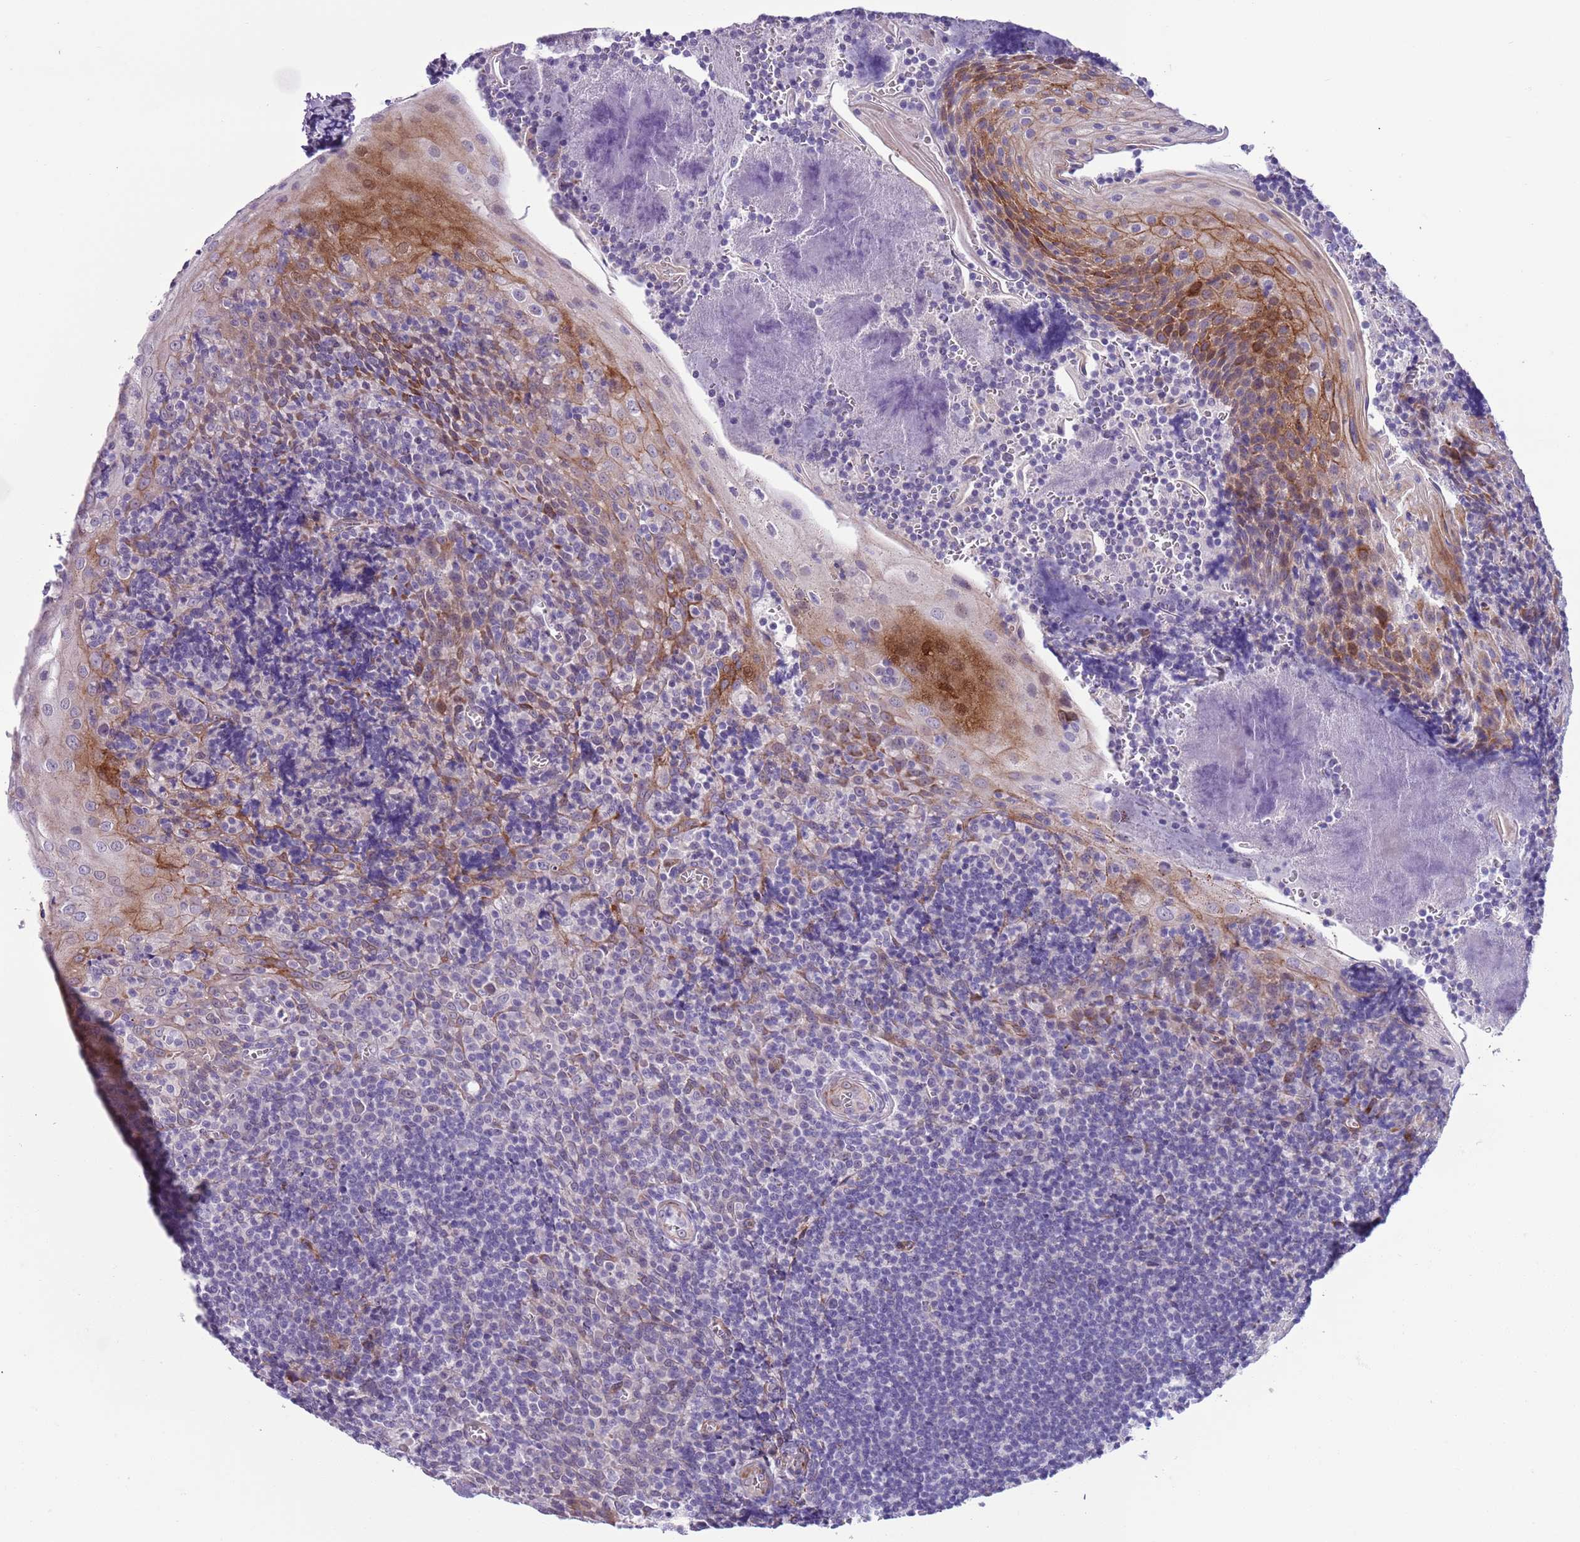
{"staining": {"intensity": "negative", "quantity": "none", "location": "none"}, "tissue": "tonsil", "cell_type": "Germinal center cells", "image_type": "normal", "snomed": [{"axis": "morphology", "description": "Normal tissue, NOS"}, {"axis": "topography", "description": "Tonsil"}], "caption": "A high-resolution image shows immunohistochemistry staining of unremarkable tonsil, which shows no significant expression in germinal center cells. The staining is performed using DAB brown chromogen with nuclei counter-stained in using hematoxylin.", "gene": "MRPL32", "patient": {"sex": "male", "age": 27}}